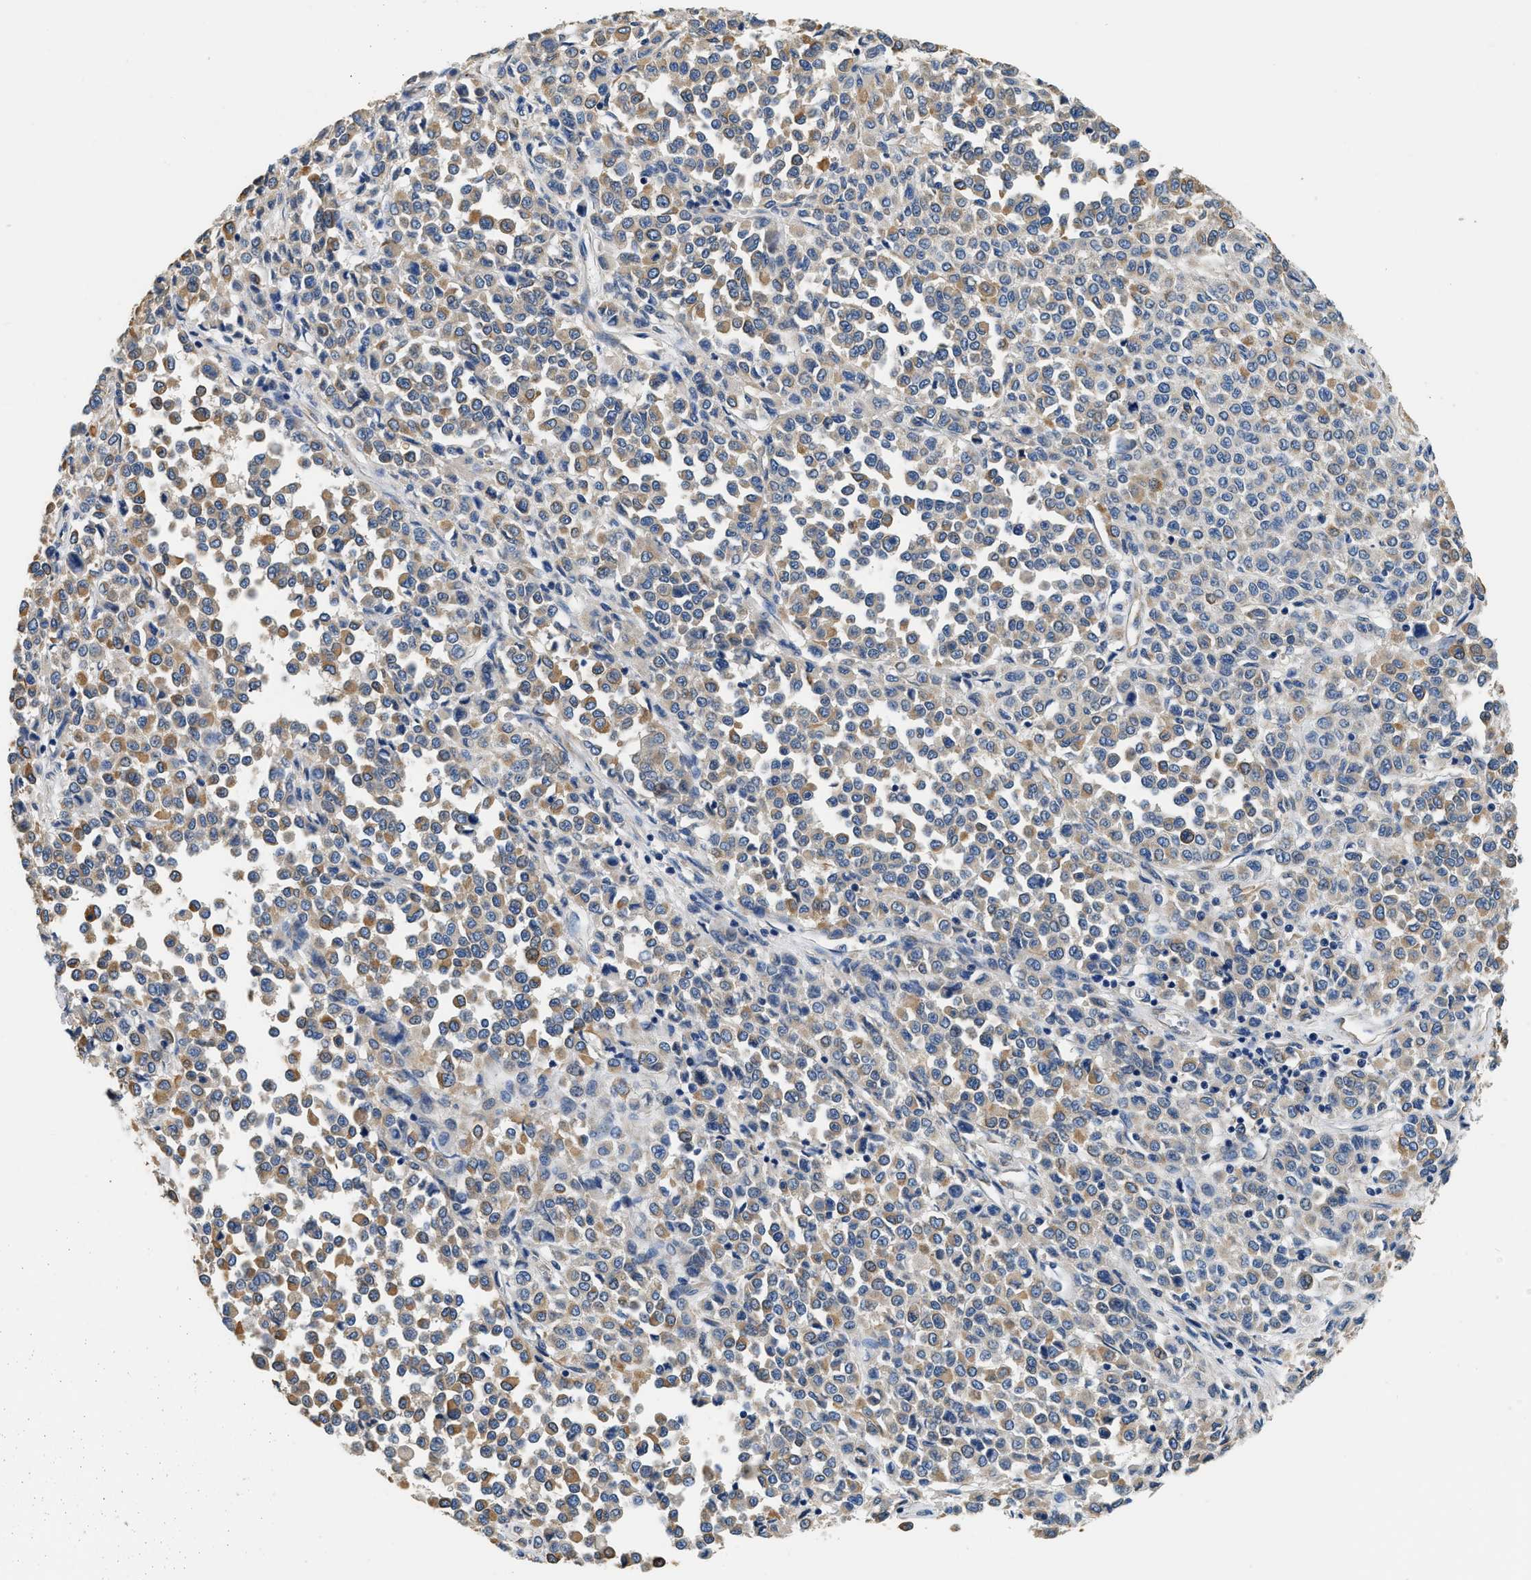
{"staining": {"intensity": "moderate", "quantity": "25%-75%", "location": "cytoplasmic/membranous"}, "tissue": "melanoma", "cell_type": "Tumor cells", "image_type": "cancer", "snomed": [{"axis": "morphology", "description": "Malignant melanoma, Metastatic site"}, {"axis": "topography", "description": "Pancreas"}], "caption": "Malignant melanoma (metastatic site) tissue reveals moderate cytoplasmic/membranous expression in about 25%-75% of tumor cells, visualized by immunohistochemistry. The staining is performed using DAB (3,3'-diaminobenzidine) brown chromogen to label protein expression. The nuclei are counter-stained blue using hematoxylin.", "gene": "CSDE1", "patient": {"sex": "female", "age": 30}}